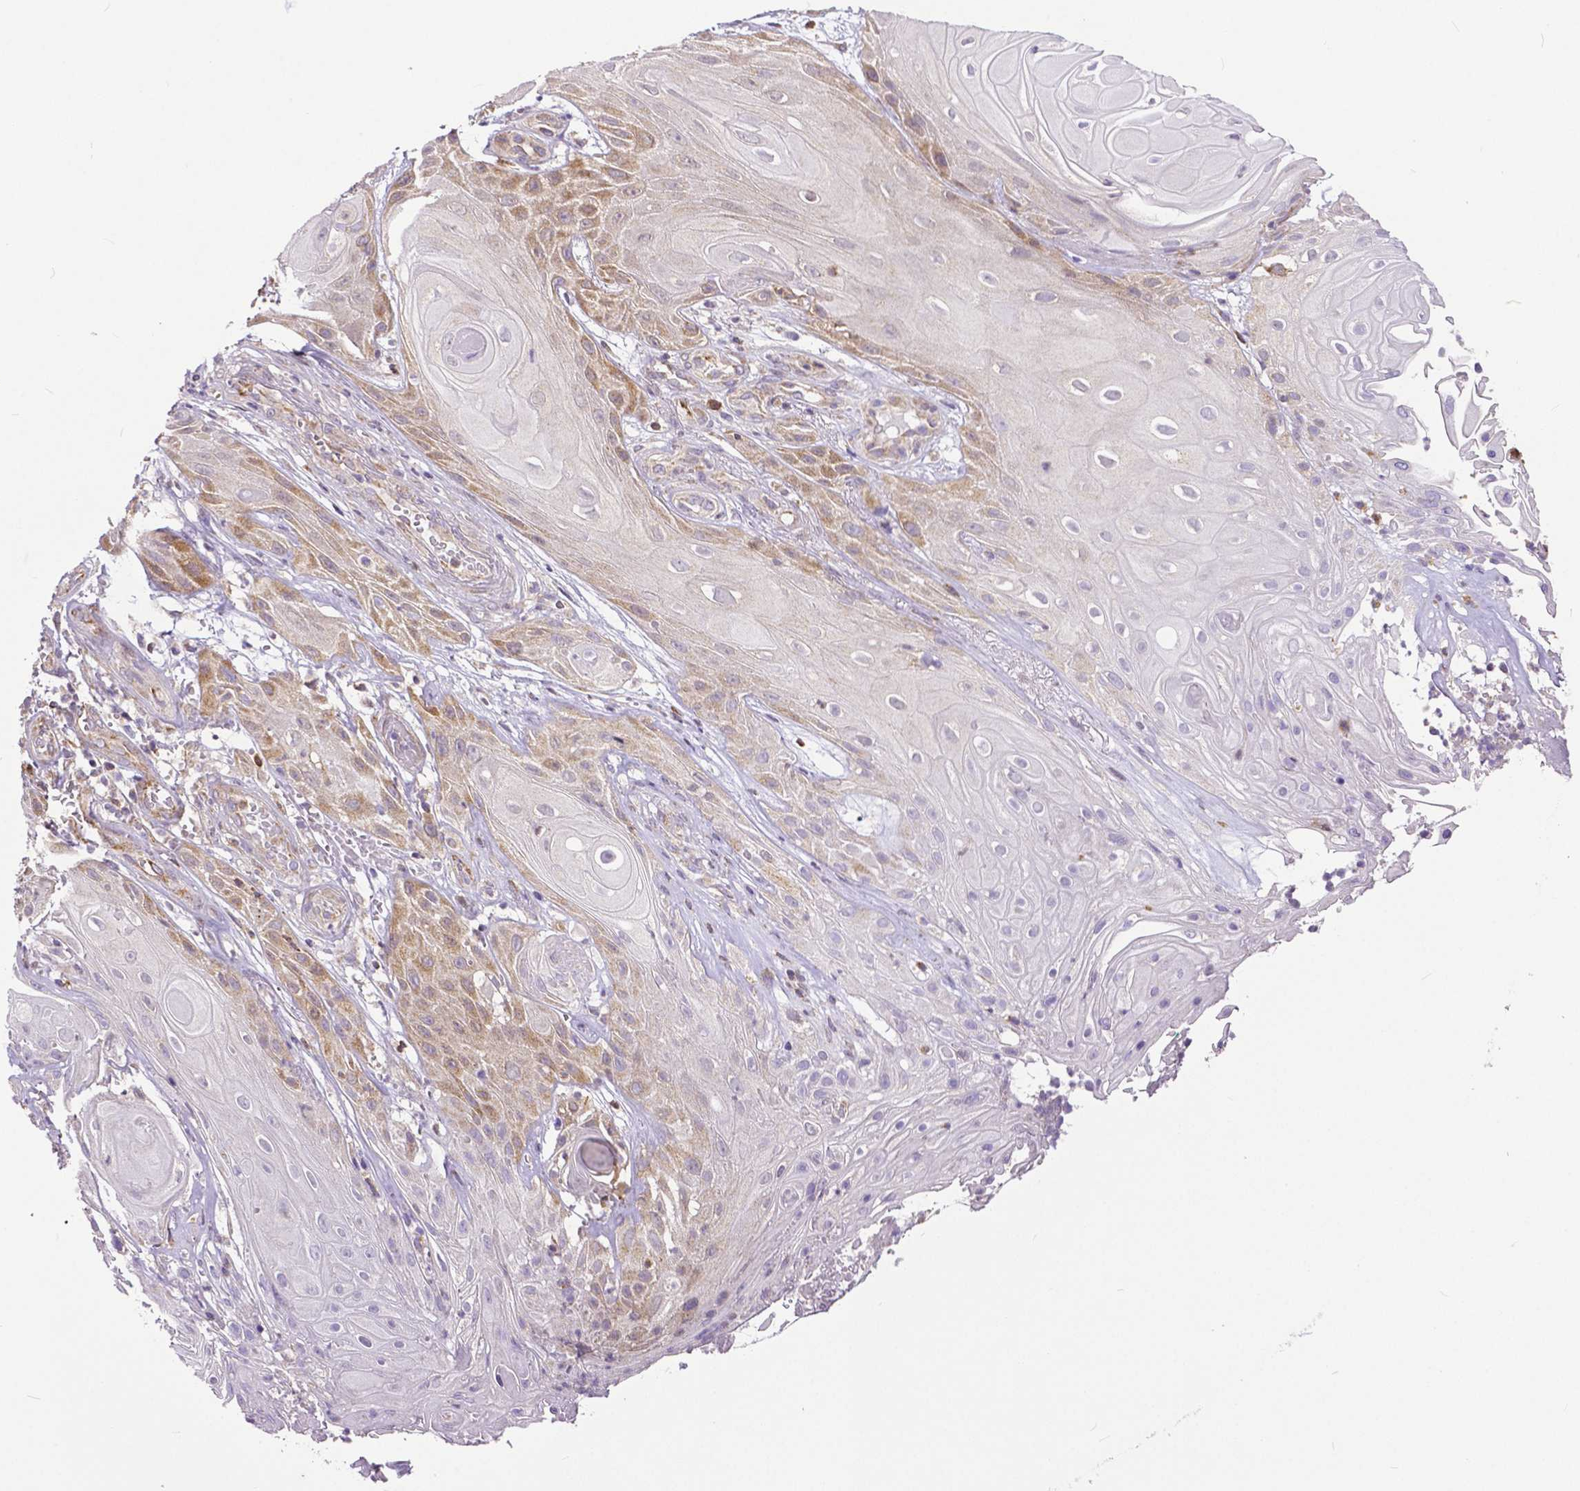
{"staining": {"intensity": "moderate", "quantity": "25%-75%", "location": "cytoplasmic/membranous"}, "tissue": "skin cancer", "cell_type": "Tumor cells", "image_type": "cancer", "snomed": [{"axis": "morphology", "description": "Squamous cell carcinoma, NOS"}, {"axis": "topography", "description": "Skin"}], "caption": "Tumor cells exhibit moderate cytoplasmic/membranous expression in approximately 25%-75% of cells in squamous cell carcinoma (skin).", "gene": "MCL1", "patient": {"sex": "male", "age": 62}}